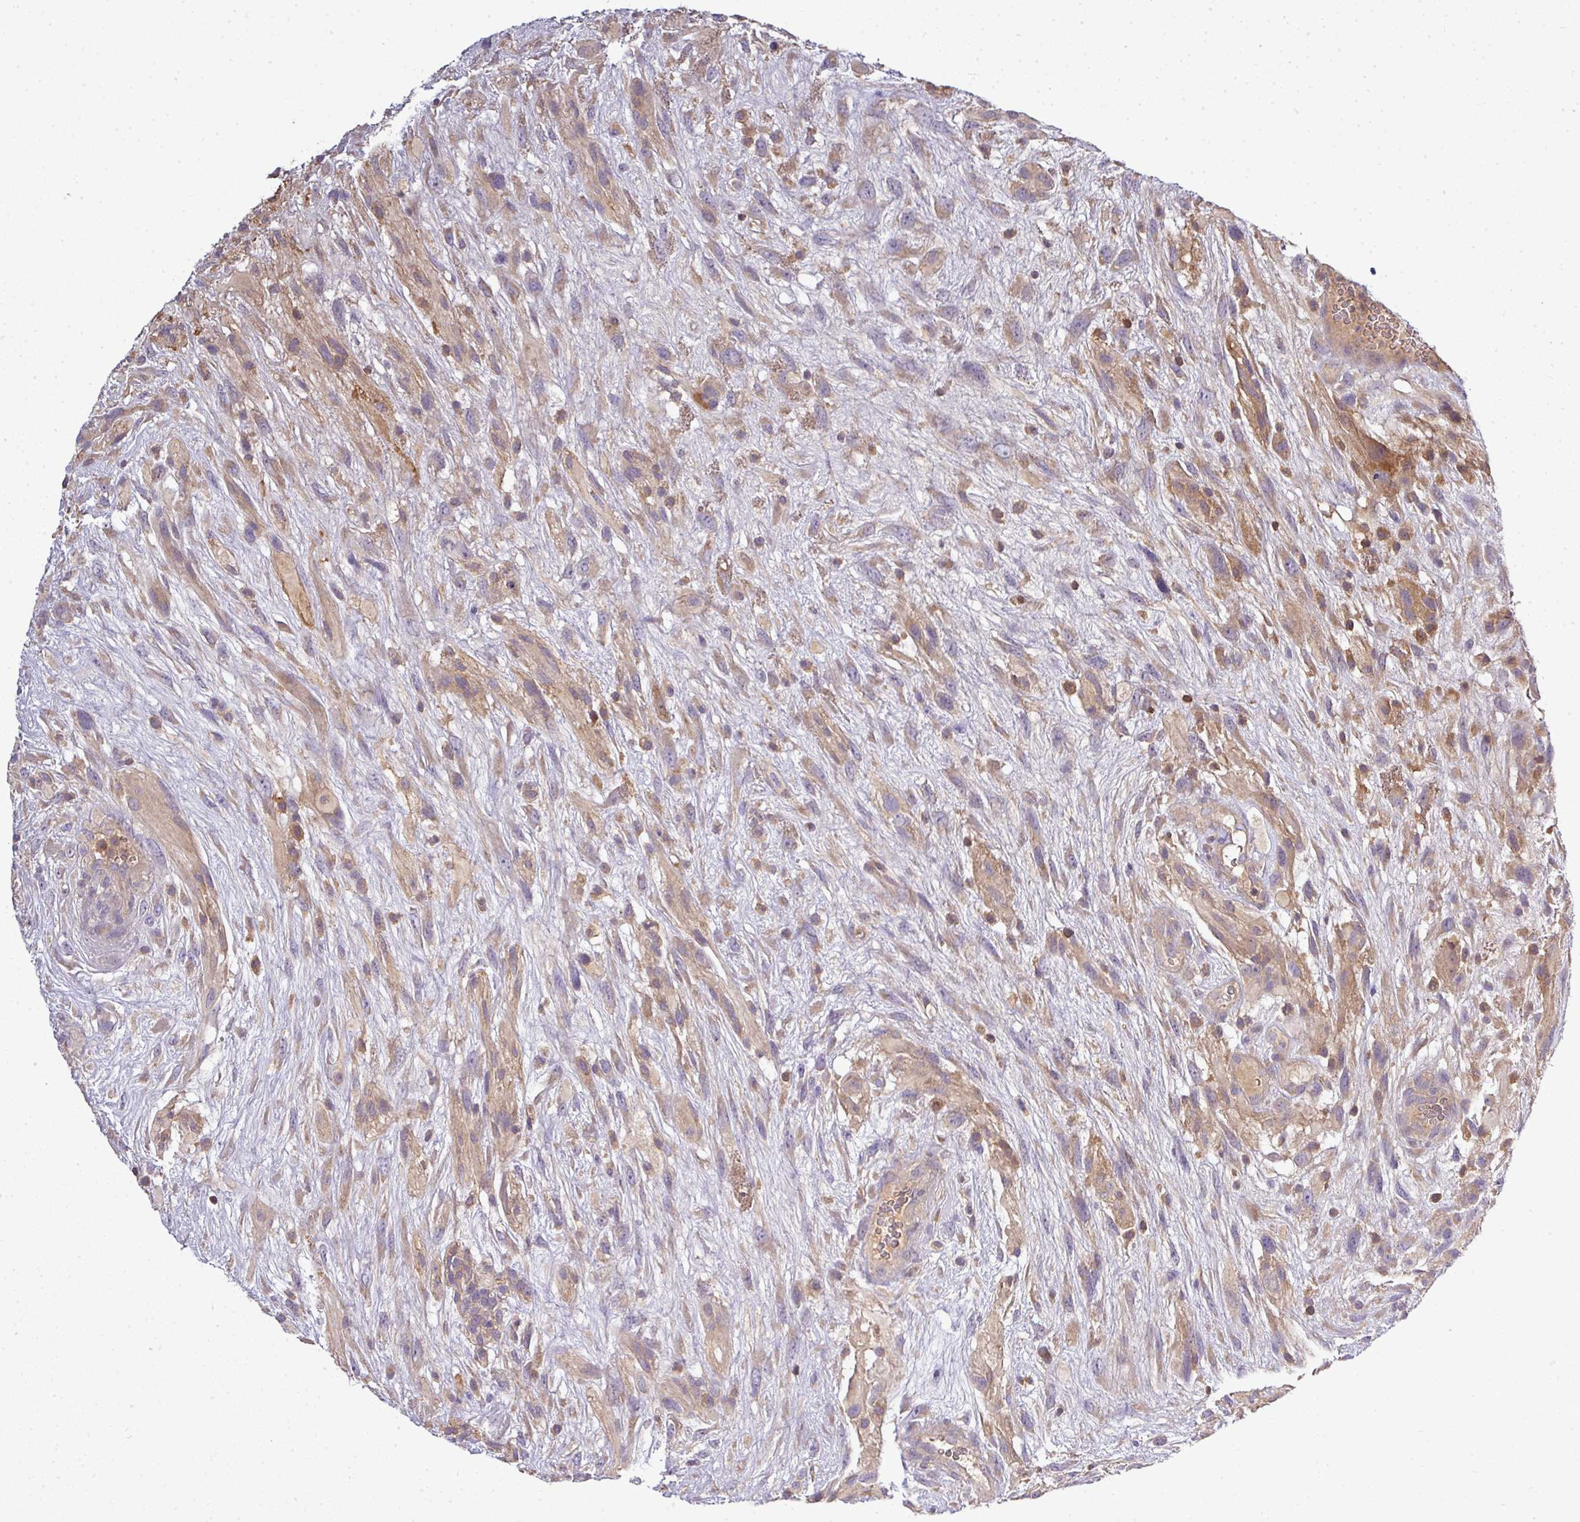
{"staining": {"intensity": "weak", "quantity": "25%-75%", "location": "cytoplasmic/membranous"}, "tissue": "glioma", "cell_type": "Tumor cells", "image_type": "cancer", "snomed": [{"axis": "morphology", "description": "Glioma, malignant, High grade"}, {"axis": "topography", "description": "Brain"}], "caption": "Immunohistochemistry (IHC) of human glioma reveals low levels of weak cytoplasmic/membranous staining in approximately 25%-75% of tumor cells. The protein of interest is stained brown, and the nuclei are stained in blue (DAB IHC with brightfield microscopy, high magnification).", "gene": "STAT5A", "patient": {"sex": "male", "age": 61}}